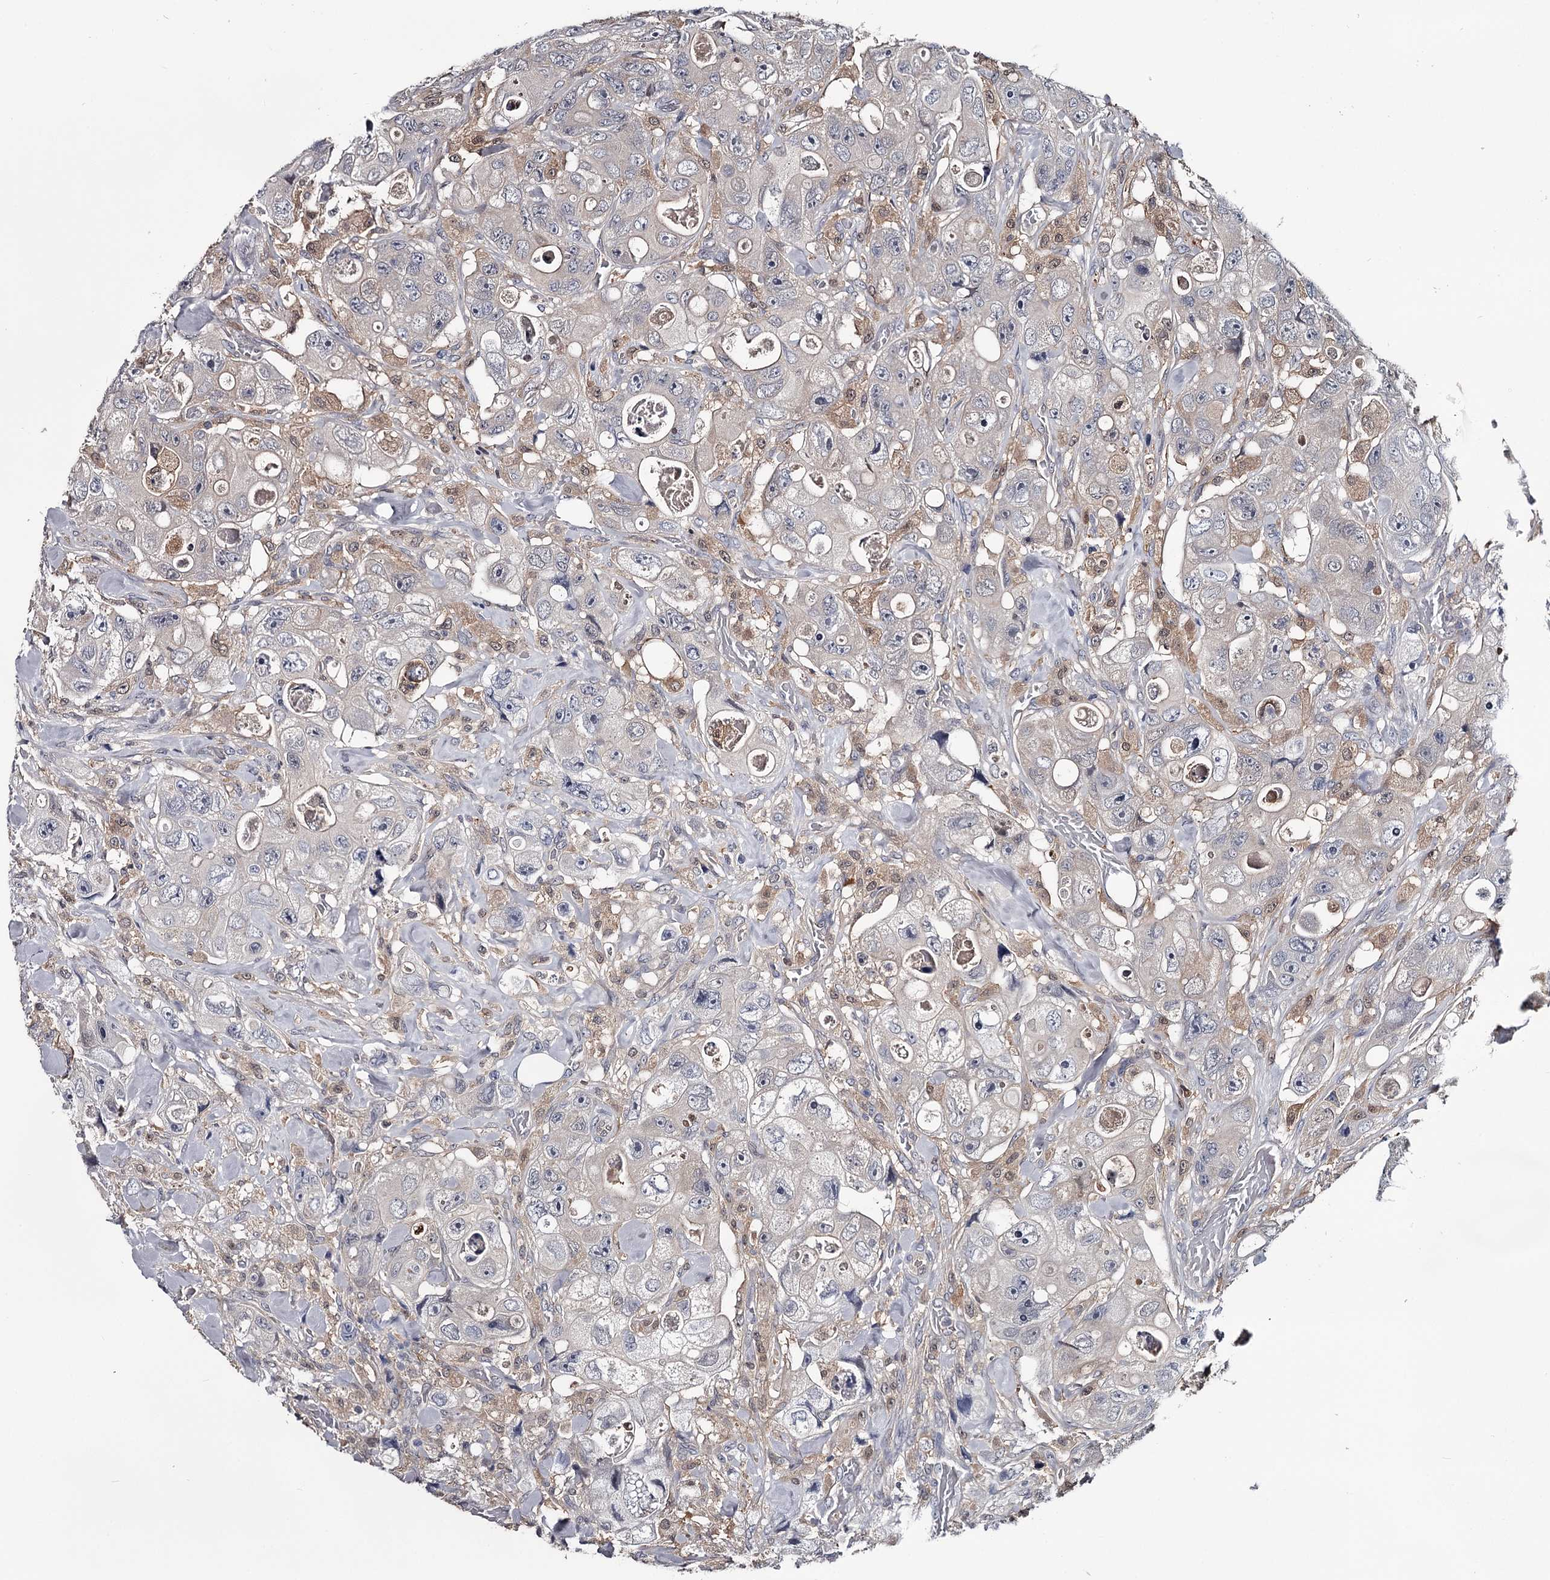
{"staining": {"intensity": "negative", "quantity": "none", "location": "none"}, "tissue": "colorectal cancer", "cell_type": "Tumor cells", "image_type": "cancer", "snomed": [{"axis": "morphology", "description": "Adenocarcinoma, NOS"}, {"axis": "topography", "description": "Colon"}], "caption": "An immunohistochemistry micrograph of colorectal cancer is shown. There is no staining in tumor cells of colorectal cancer.", "gene": "GSTO1", "patient": {"sex": "female", "age": 46}}